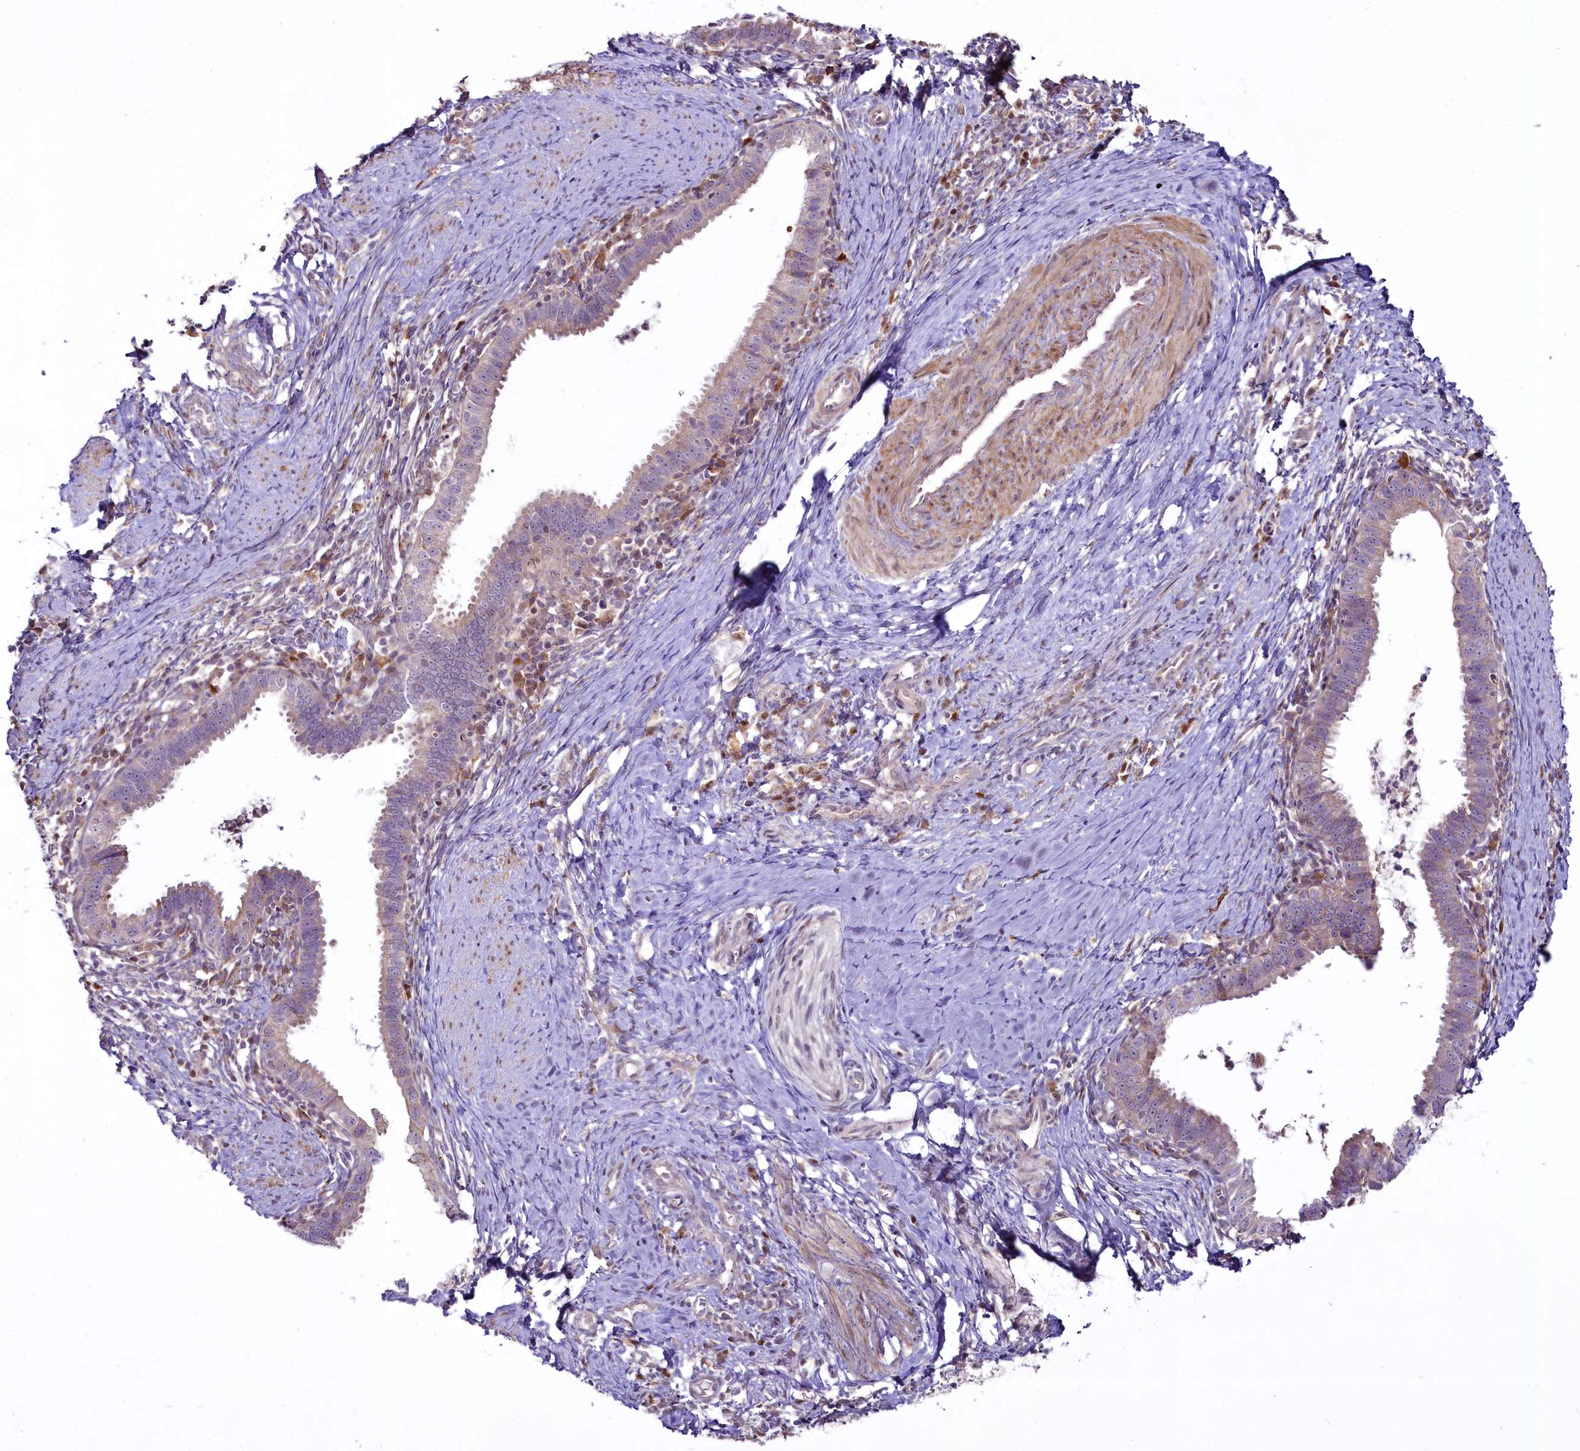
{"staining": {"intensity": "weak", "quantity": "<25%", "location": "cytoplasmic/membranous"}, "tissue": "cervical cancer", "cell_type": "Tumor cells", "image_type": "cancer", "snomed": [{"axis": "morphology", "description": "Adenocarcinoma, NOS"}, {"axis": "topography", "description": "Cervix"}], "caption": "A histopathology image of adenocarcinoma (cervical) stained for a protein displays no brown staining in tumor cells.", "gene": "RSBN1", "patient": {"sex": "female", "age": 36}}